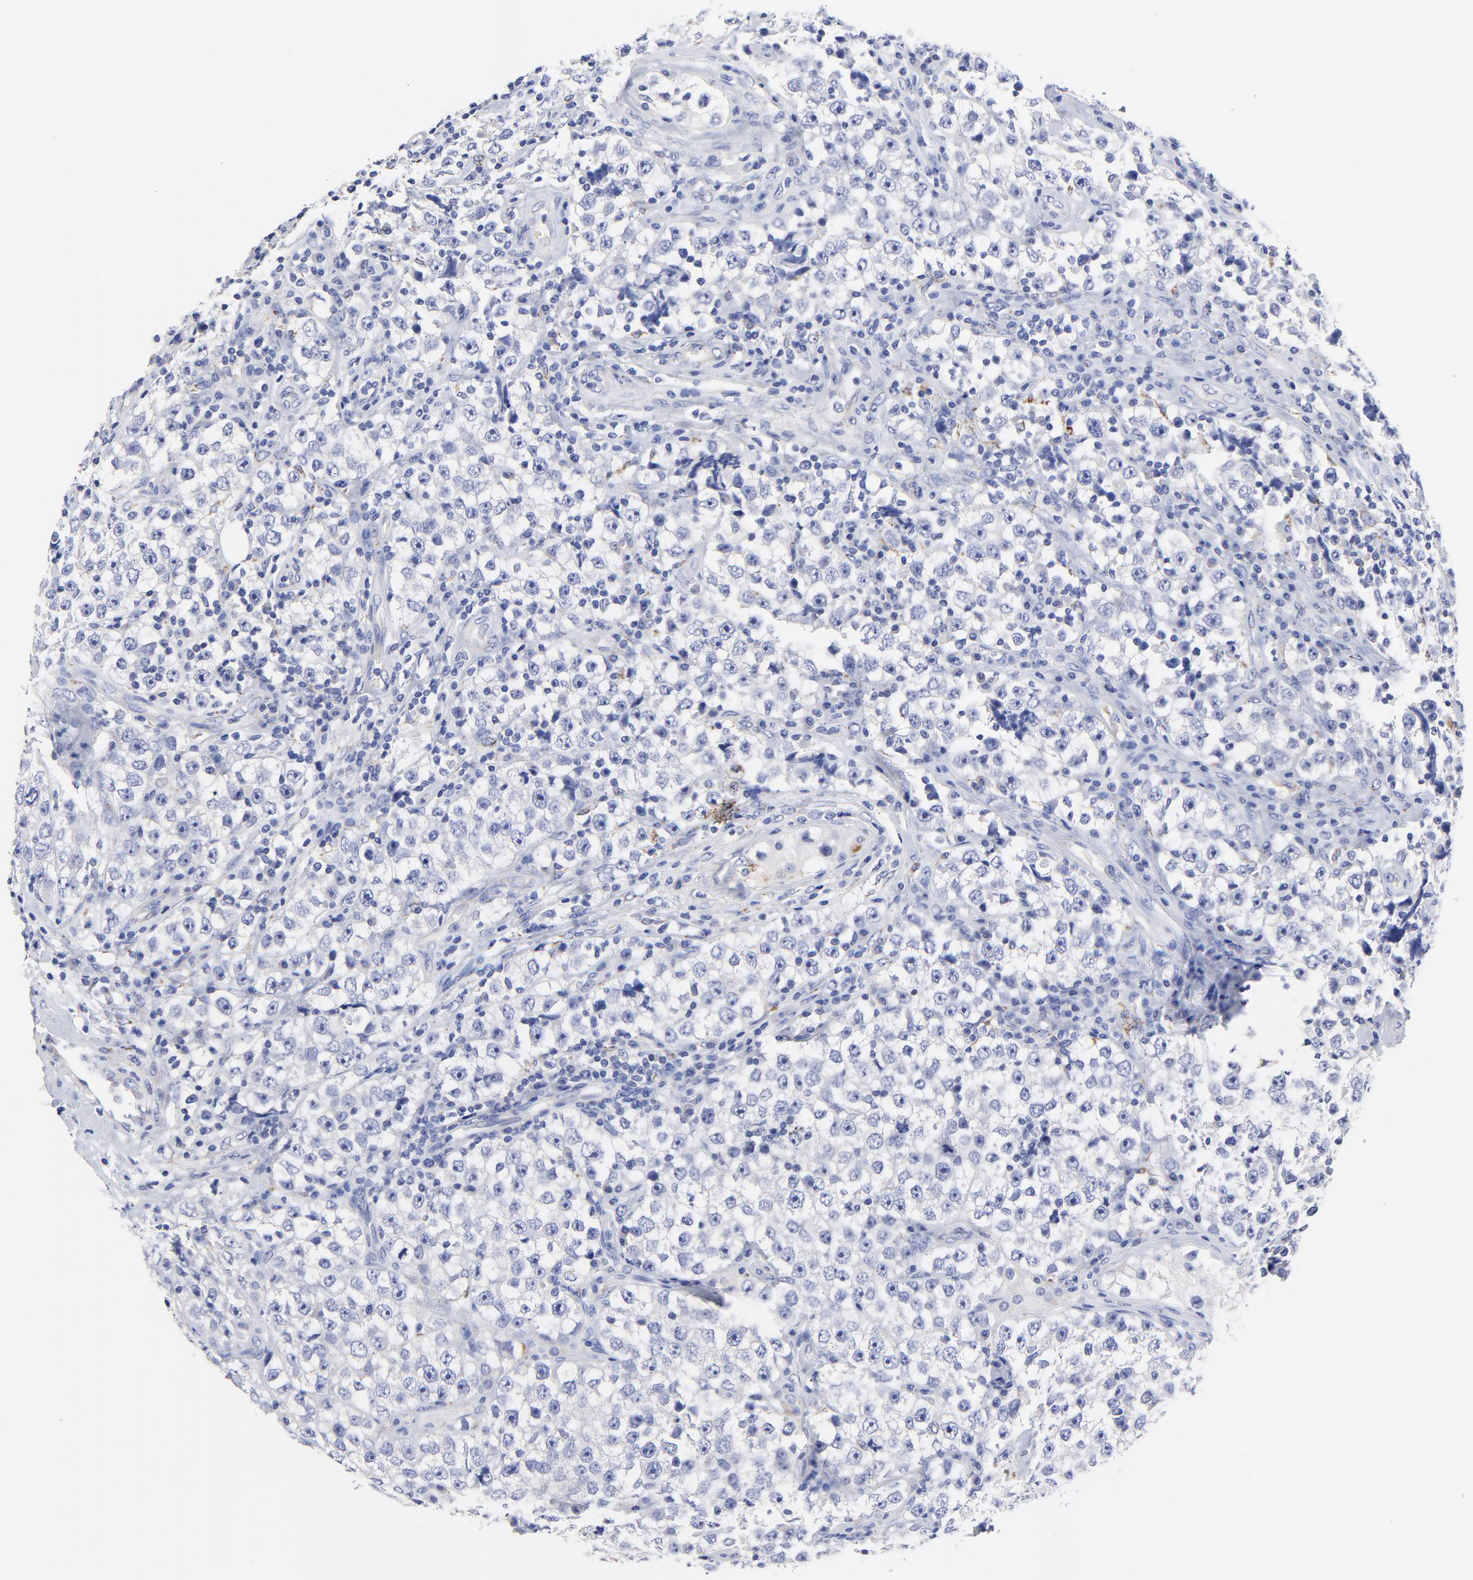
{"staining": {"intensity": "negative", "quantity": "none", "location": "none"}, "tissue": "testis cancer", "cell_type": "Tumor cells", "image_type": "cancer", "snomed": [{"axis": "morphology", "description": "Seminoma, NOS"}, {"axis": "topography", "description": "Testis"}], "caption": "Immunohistochemical staining of testis cancer (seminoma) reveals no significant expression in tumor cells.", "gene": "FBXO10", "patient": {"sex": "male", "age": 32}}